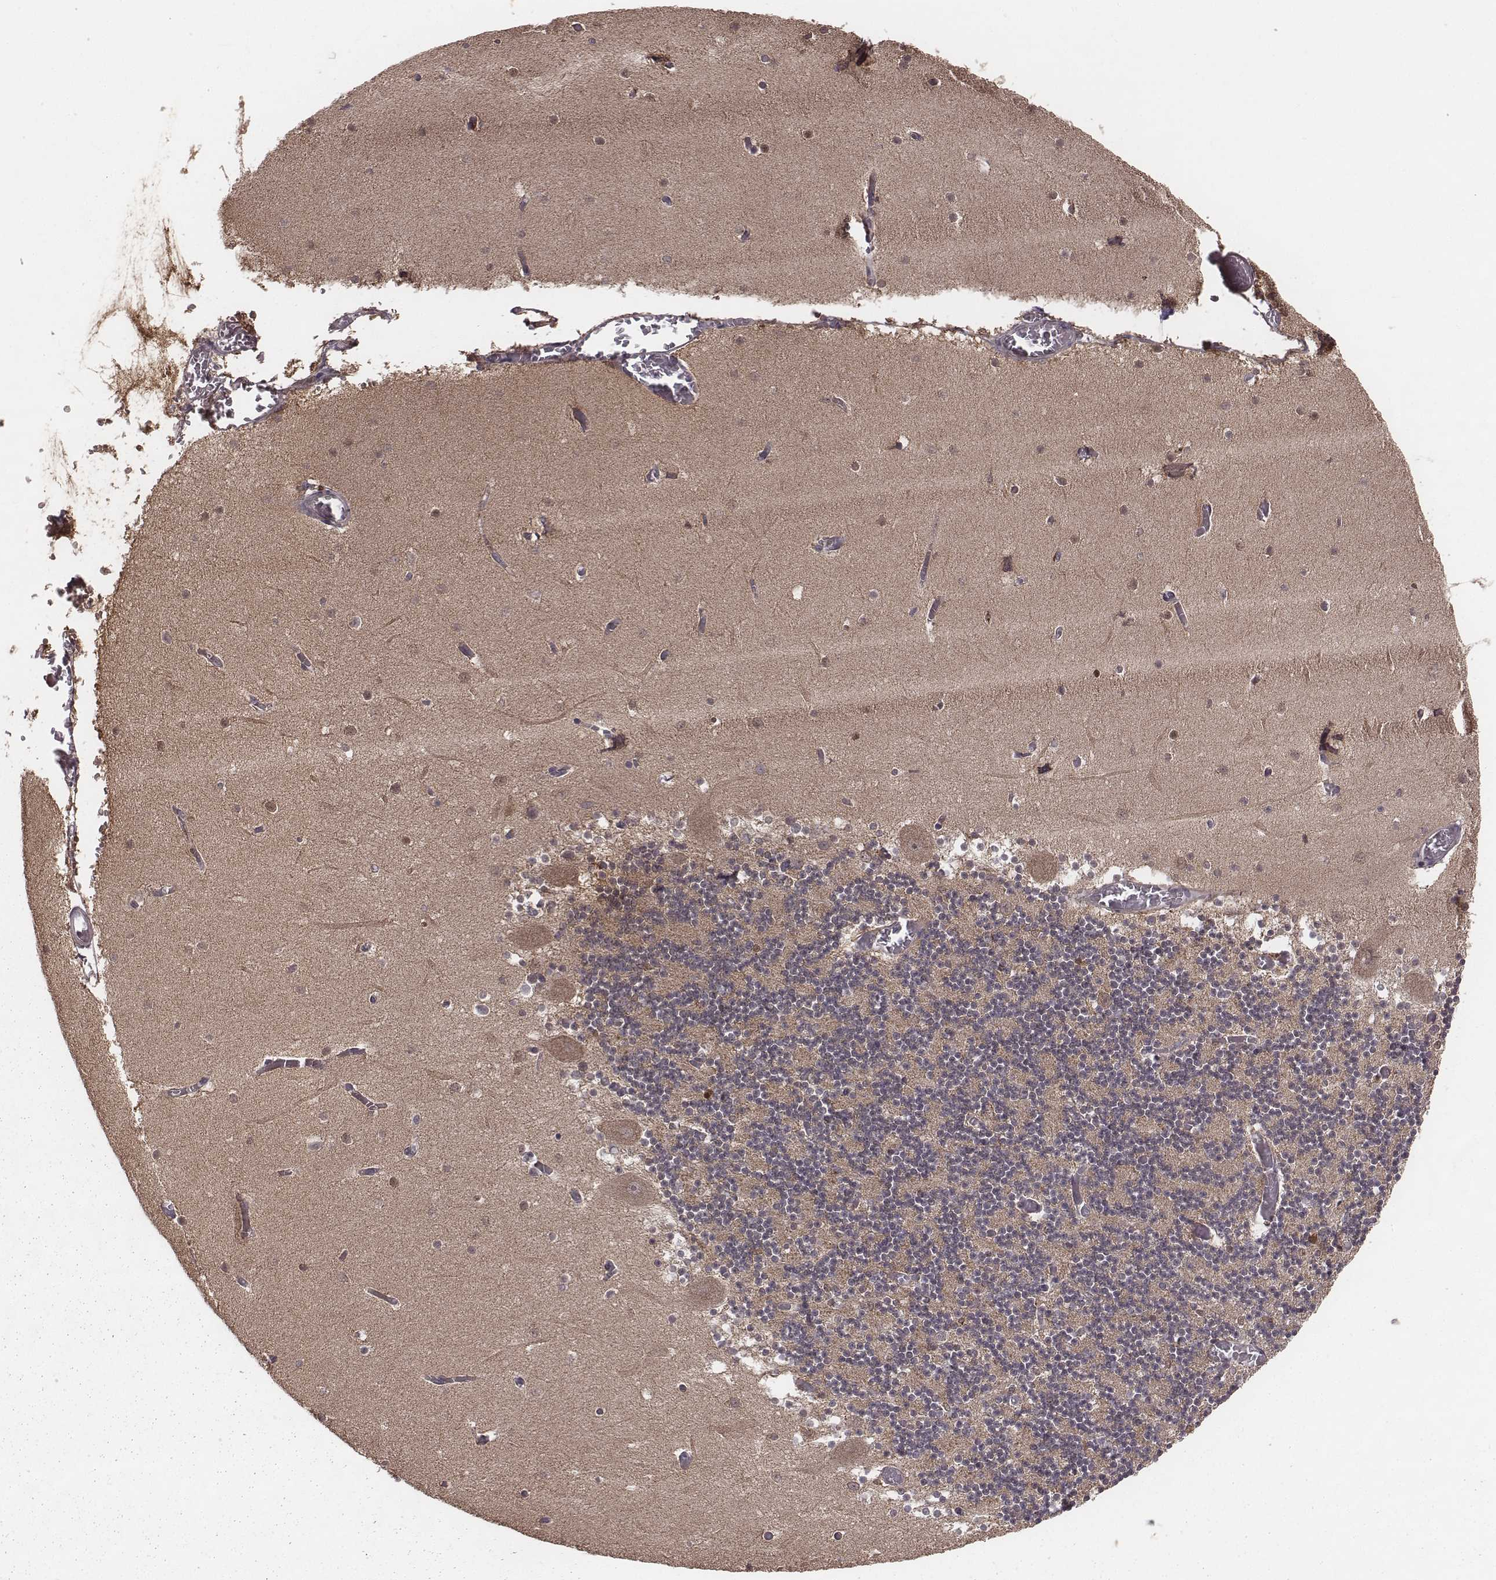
{"staining": {"intensity": "moderate", "quantity": ">75%", "location": "cytoplasmic/membranous"}, "tissue": "cerebellum", "cell_type": "Cells in granular layer", "image_type": "normal", "snomed": [{"axis": "morphology", "description": "Normal tissue, NOS"}, {"axis": "topography", "description": "Cerebellum"}], "caption": "Immunohistochemical staining of benign cerebellum reveals moderate cytoplasmic/membranous protein positivity in about >75% of cells in granular layer.", "gene": "PDCD2L", "patient": {"sex": "female", "age": 28}}